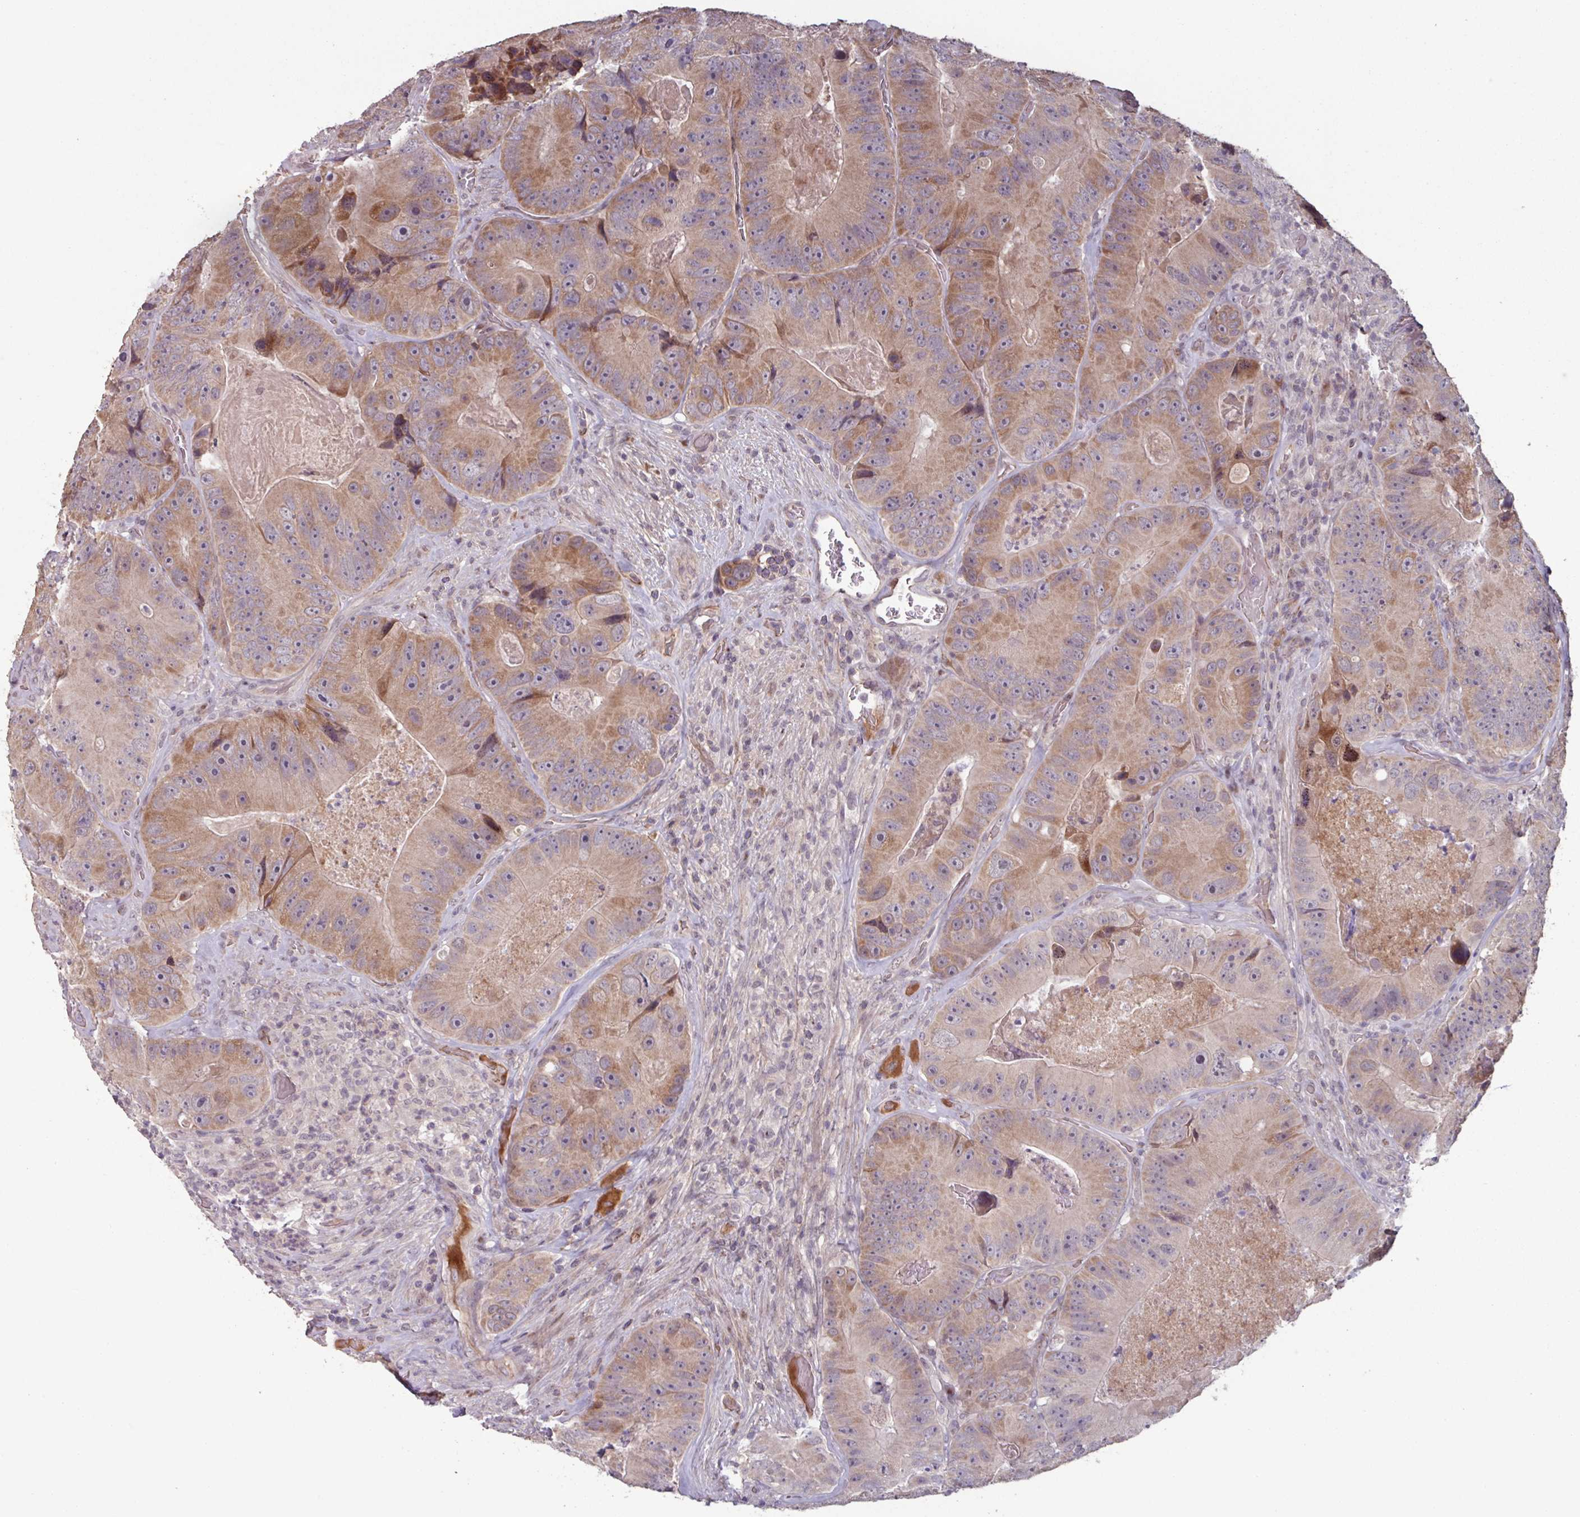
{"staining": {"intensity": "moderate", "quantity": ">75%", "location": "cytoplasmic/membranous"}, "tissue": "colorectal cancer", "cell_type": "Tumor cells", "image_type": "cancer", "snomed": [{"axis": "morphology", "description": "Adenocarcinoma, NOS"}, {"axis": "topography", "description": "Colon"}], "caption": "The image exhibits staining of colorectal cancer (adenocarcinoma), revealing moderate cytoplasmic/membranous protein positivity (brown color) within tumor cells.", "gene": "TMEM88", "patient": {"sex": "female", "age": 86}}